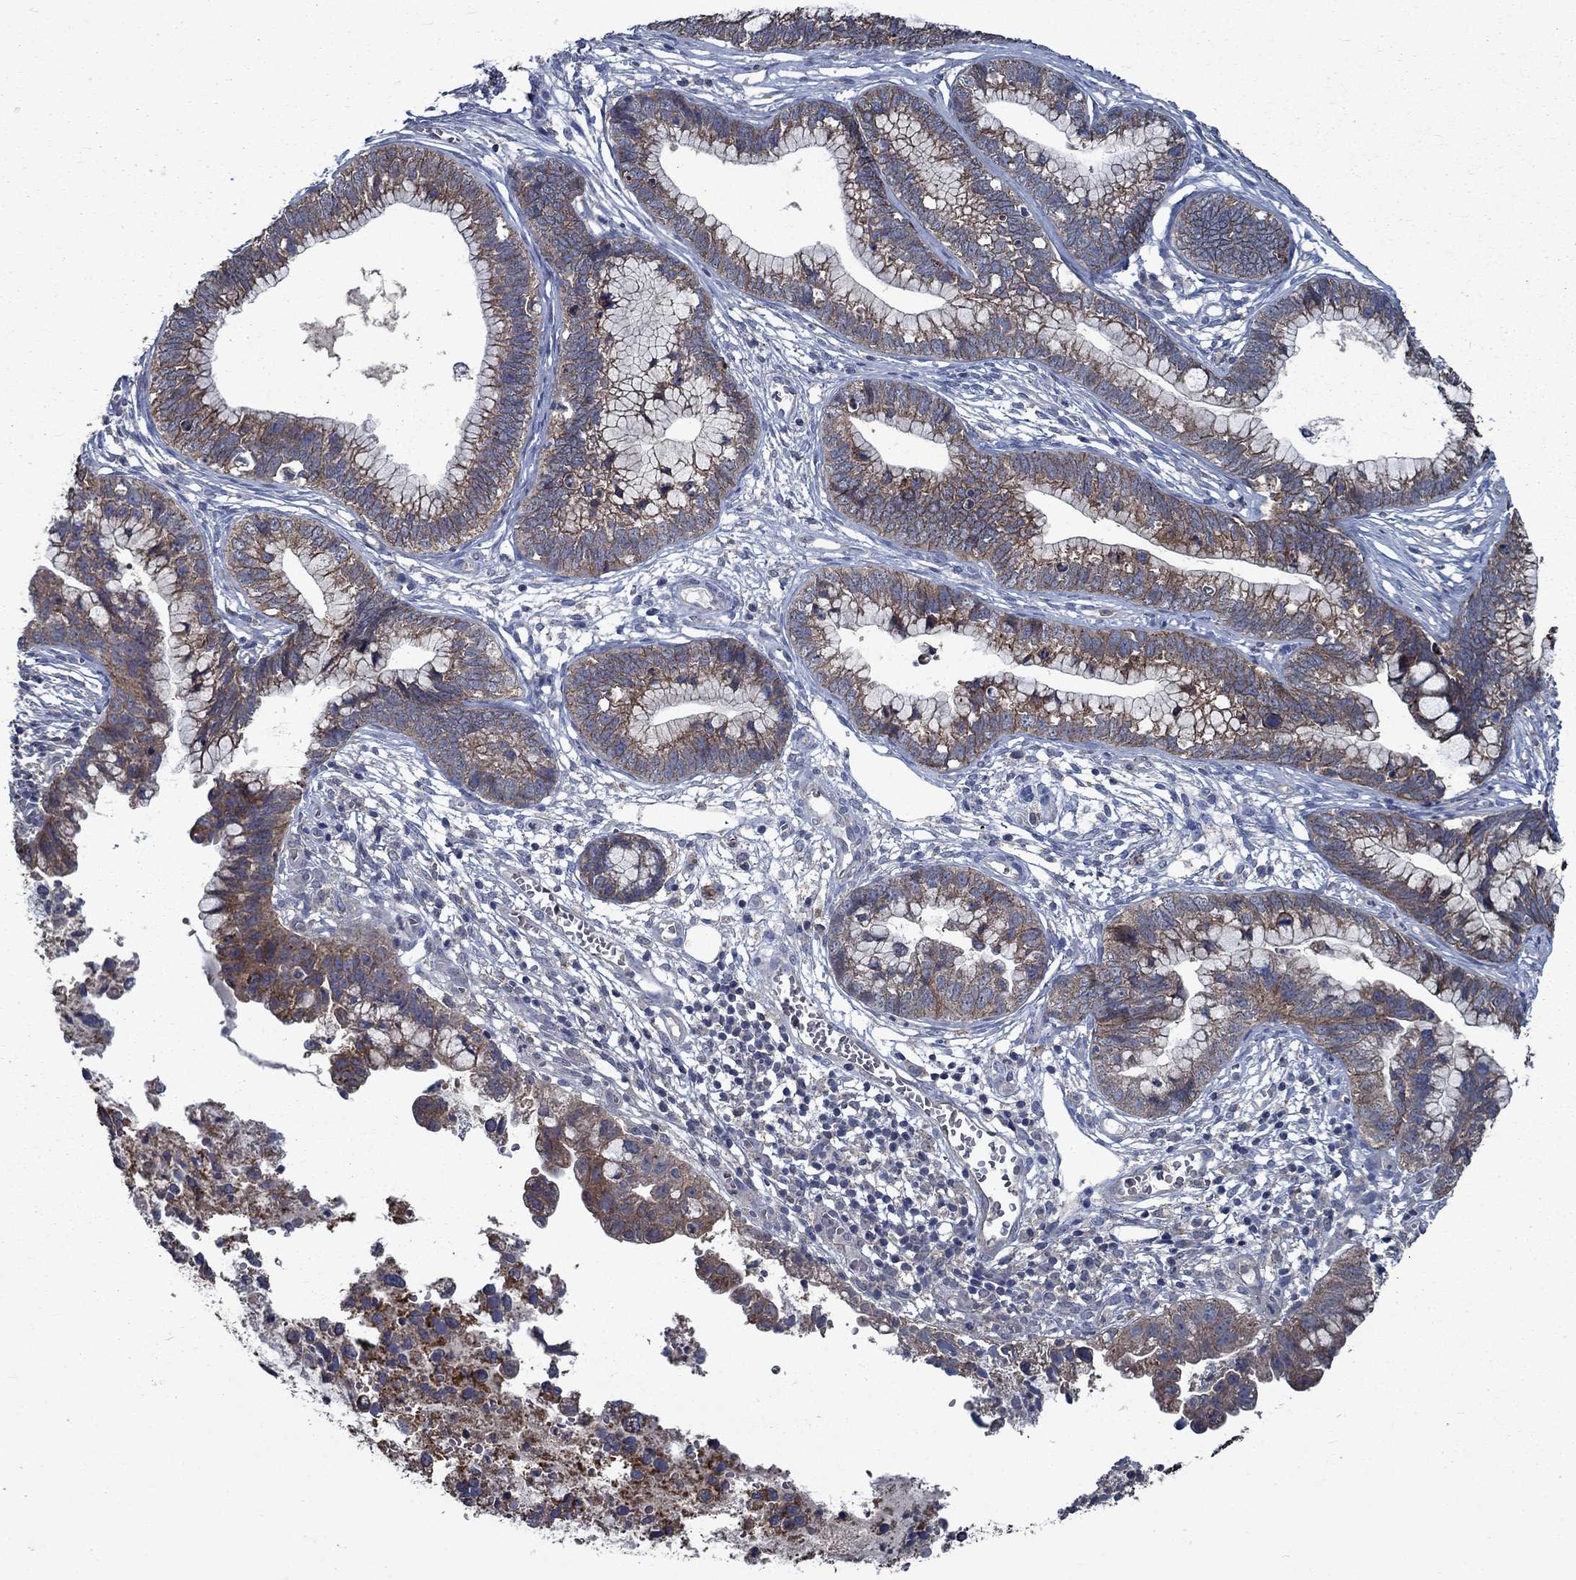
{"staining": {"intensity": "moderate", "quantity": "25%-75%", "location": "cytoplasmic/membranous"}, "tissue": "cervical cancer", "cell_type": "Tumor cells", "image_type": "cancer", "snomed": [{"axis": "morphology", "description": "Adenocarcinoma, NOS"}, {"axis": "topography", "description": "Cervix"}], "caption": "Tumor cells reveal moderate cytoplasmic/membranous expression in about 25%-75% of cells in cervical cancer (adenocarcinoma). (Stains: DAB in brown, nuclei in blue, Microscopy: brightfield microscopy at high magnification).", "gene": "SLC44A1", "patient": {"sex": "female", "age": 44}}